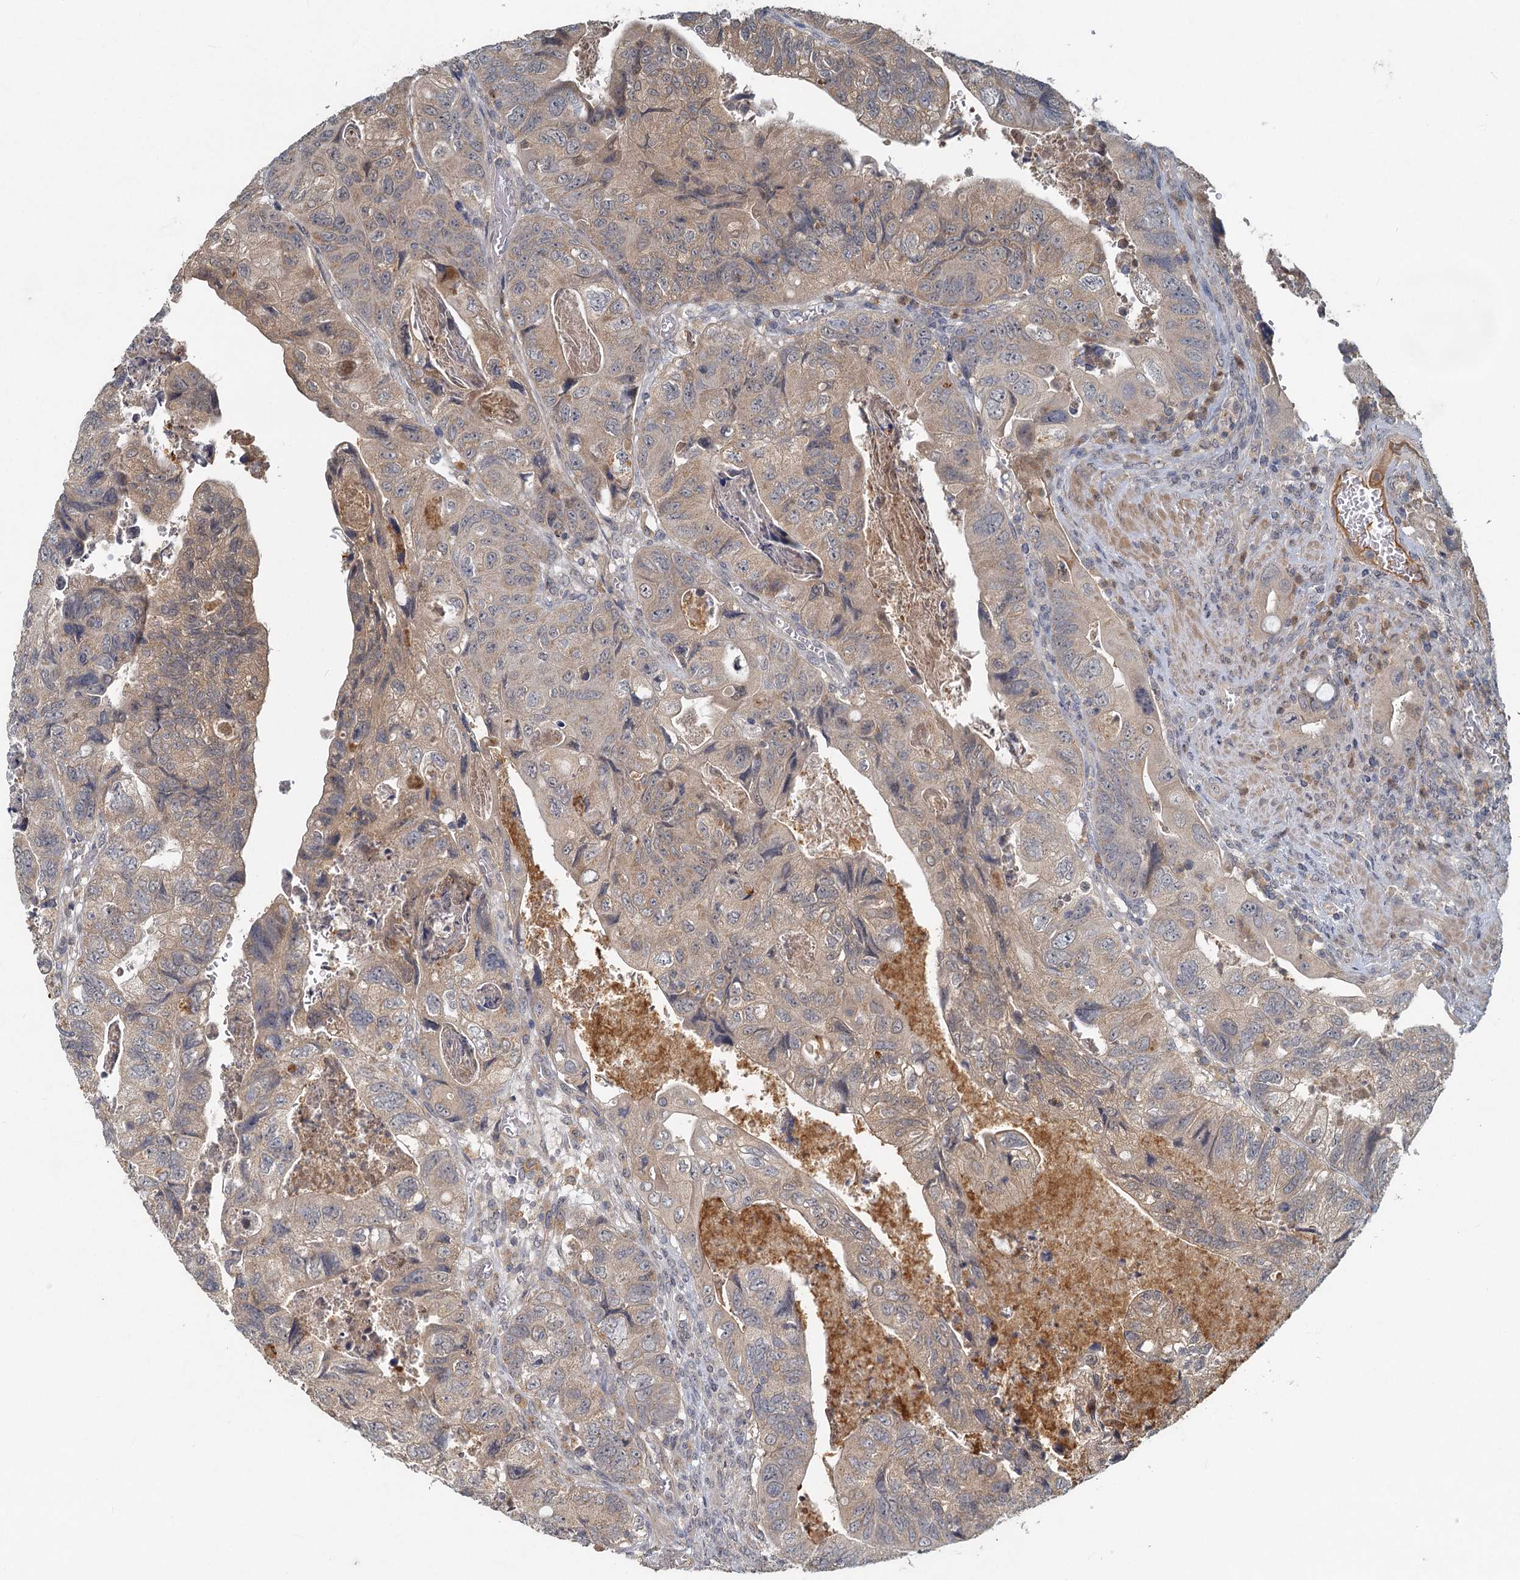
{"staining": {"intensity": "weak", "quantity": ">75%", "location": "cytoplasmic/membranous"}, "tissue": "colorectal cancer", "cell_type": "Tumor cells", "image_type": "cancer", "snomed": [{"axis": "morphology", "description": "Adenocarcinoma, NOS"}, {"axis": "topography", "description": "Rectum"}], "caption": "Protein staining of colorectal adenocarcinoma tissue demonstrates weak cytoplasmic/membranous expression in approximately >75% of tumor cells.", "gene": "HERC3", "patient": {"sex": "male", "age": 63}}